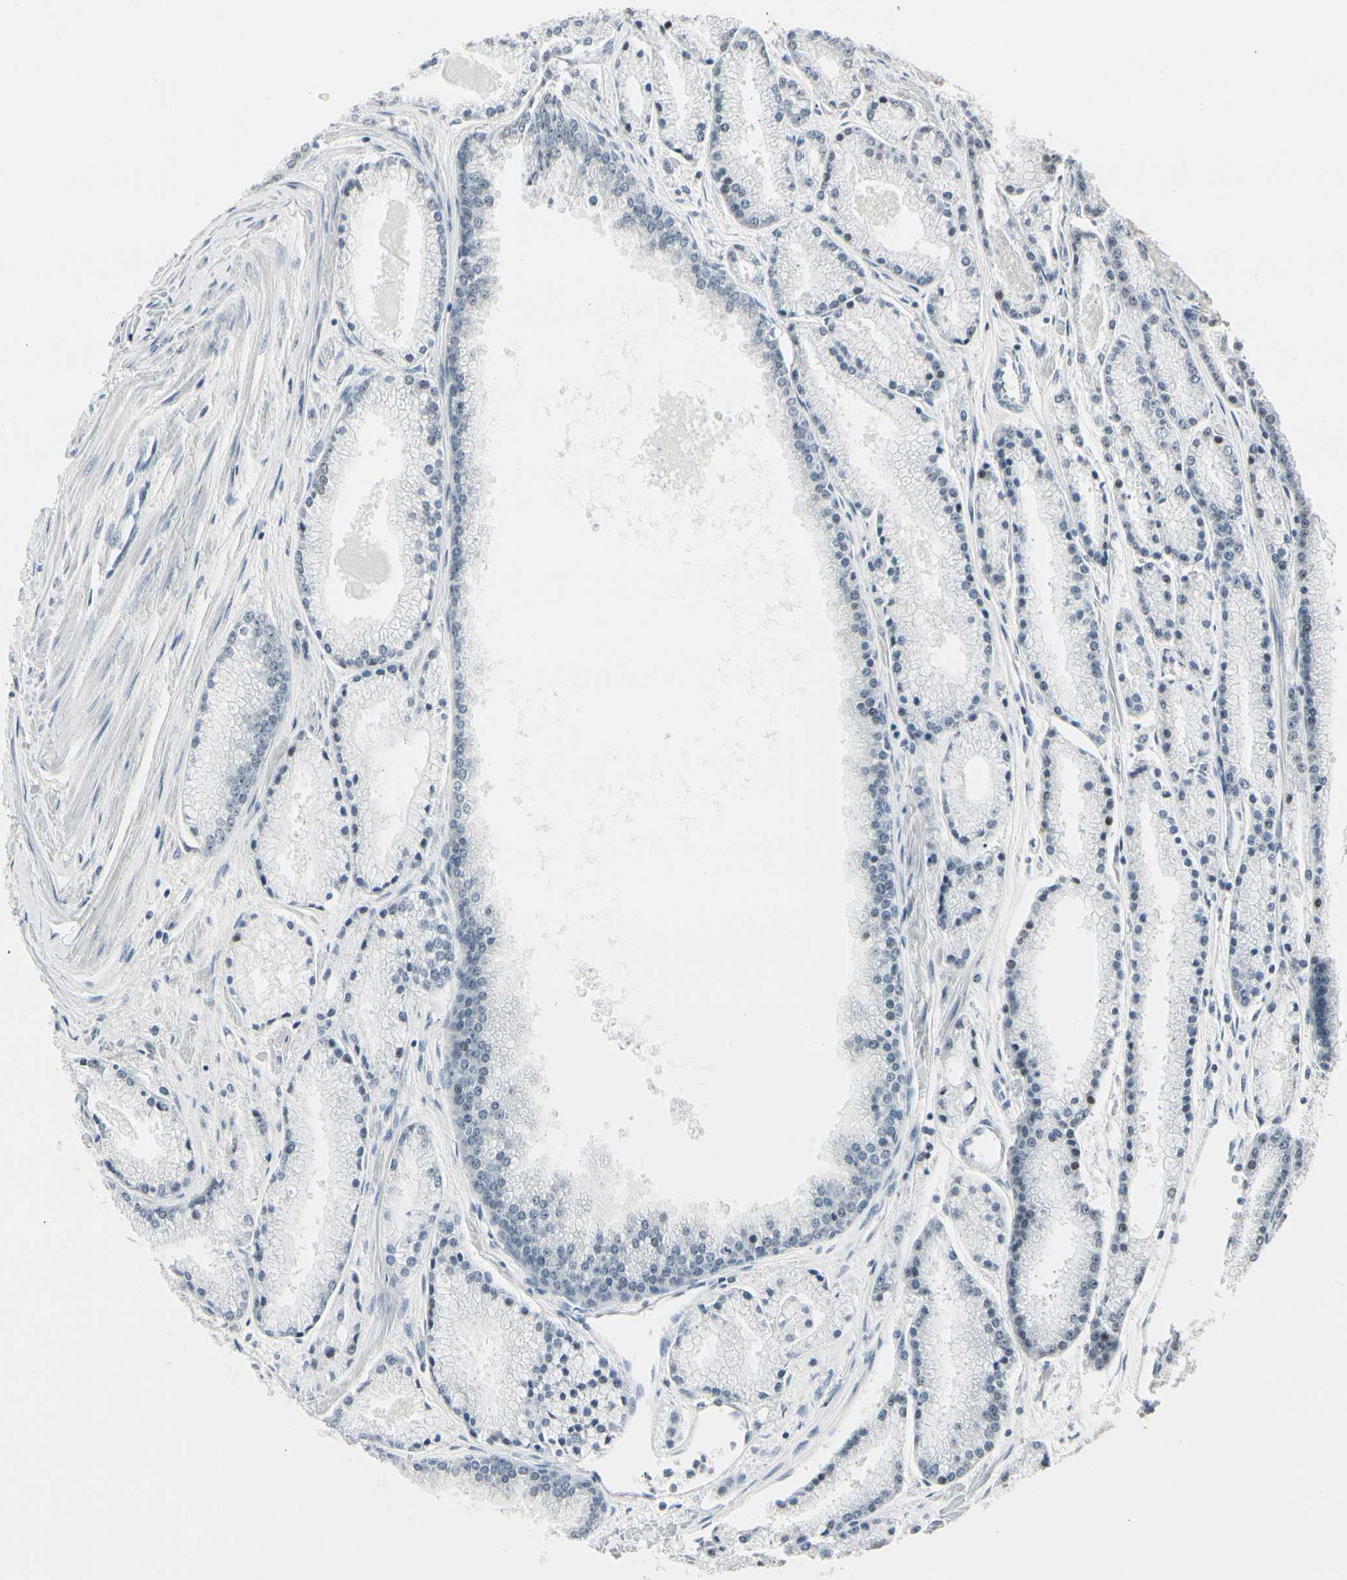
{"staining": {"intensity": "negative", "quantity": "none", "location": "none"}, "tissue": "prostate cancer", "cell_type": "Tumor cells", "image_type": "cancer", "snomed": [{"axis": "morphology", "description": "Adenocarcinoma, High grade"}, {"axis": "topography", "description": "Prostate"}], "caption": "An immunohistochemistry (IHC) micrograph of prostate adenocarcinoma (high-grade) is shown. There is no staining in tumor cells of prostate adenocarcinoma (high-grade).", "gene": "ZBTB7B", "patient": {"sex": "male", "age": 61}}